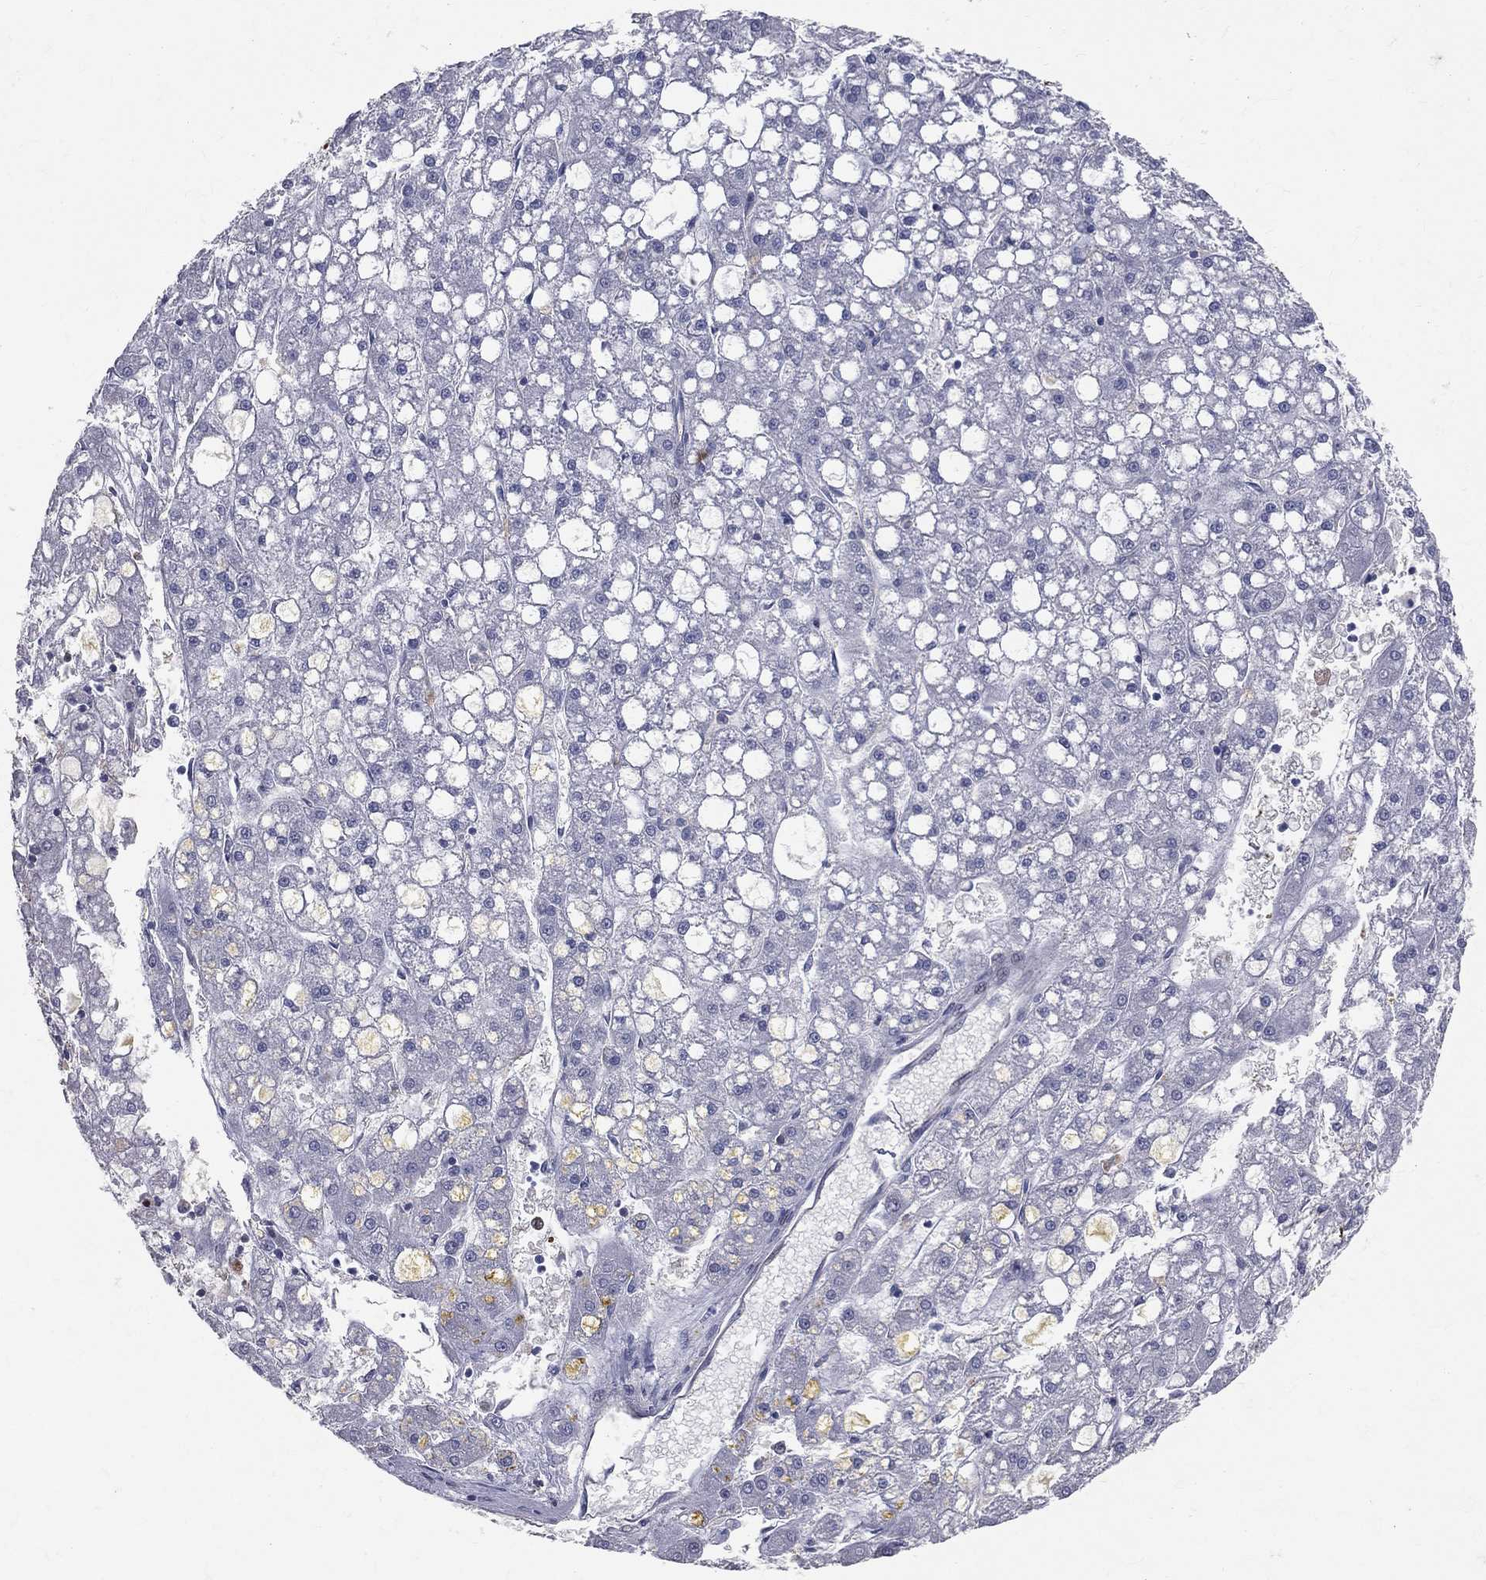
{"staining": {"intensity": "negative", "quantity": "none", "location": "none"}, "tissue": "liver cancer", "cell_type": "Tumor cells", "image_type": "cancer", "snomed": [{"axis": "morphology", "description": "Carcinoma, Hepatocellular, NOS"}, {"axis": "topography", "description": "Liver"}], "caption": "Immunohistochemistry (IHC) micrograph of human hepatocellular carcinoma (liver) stained for a protein (brown), which shows no expression in tumor cells.", "gene": "ENO1", "patient": {"sex": "male", "age": 67}}